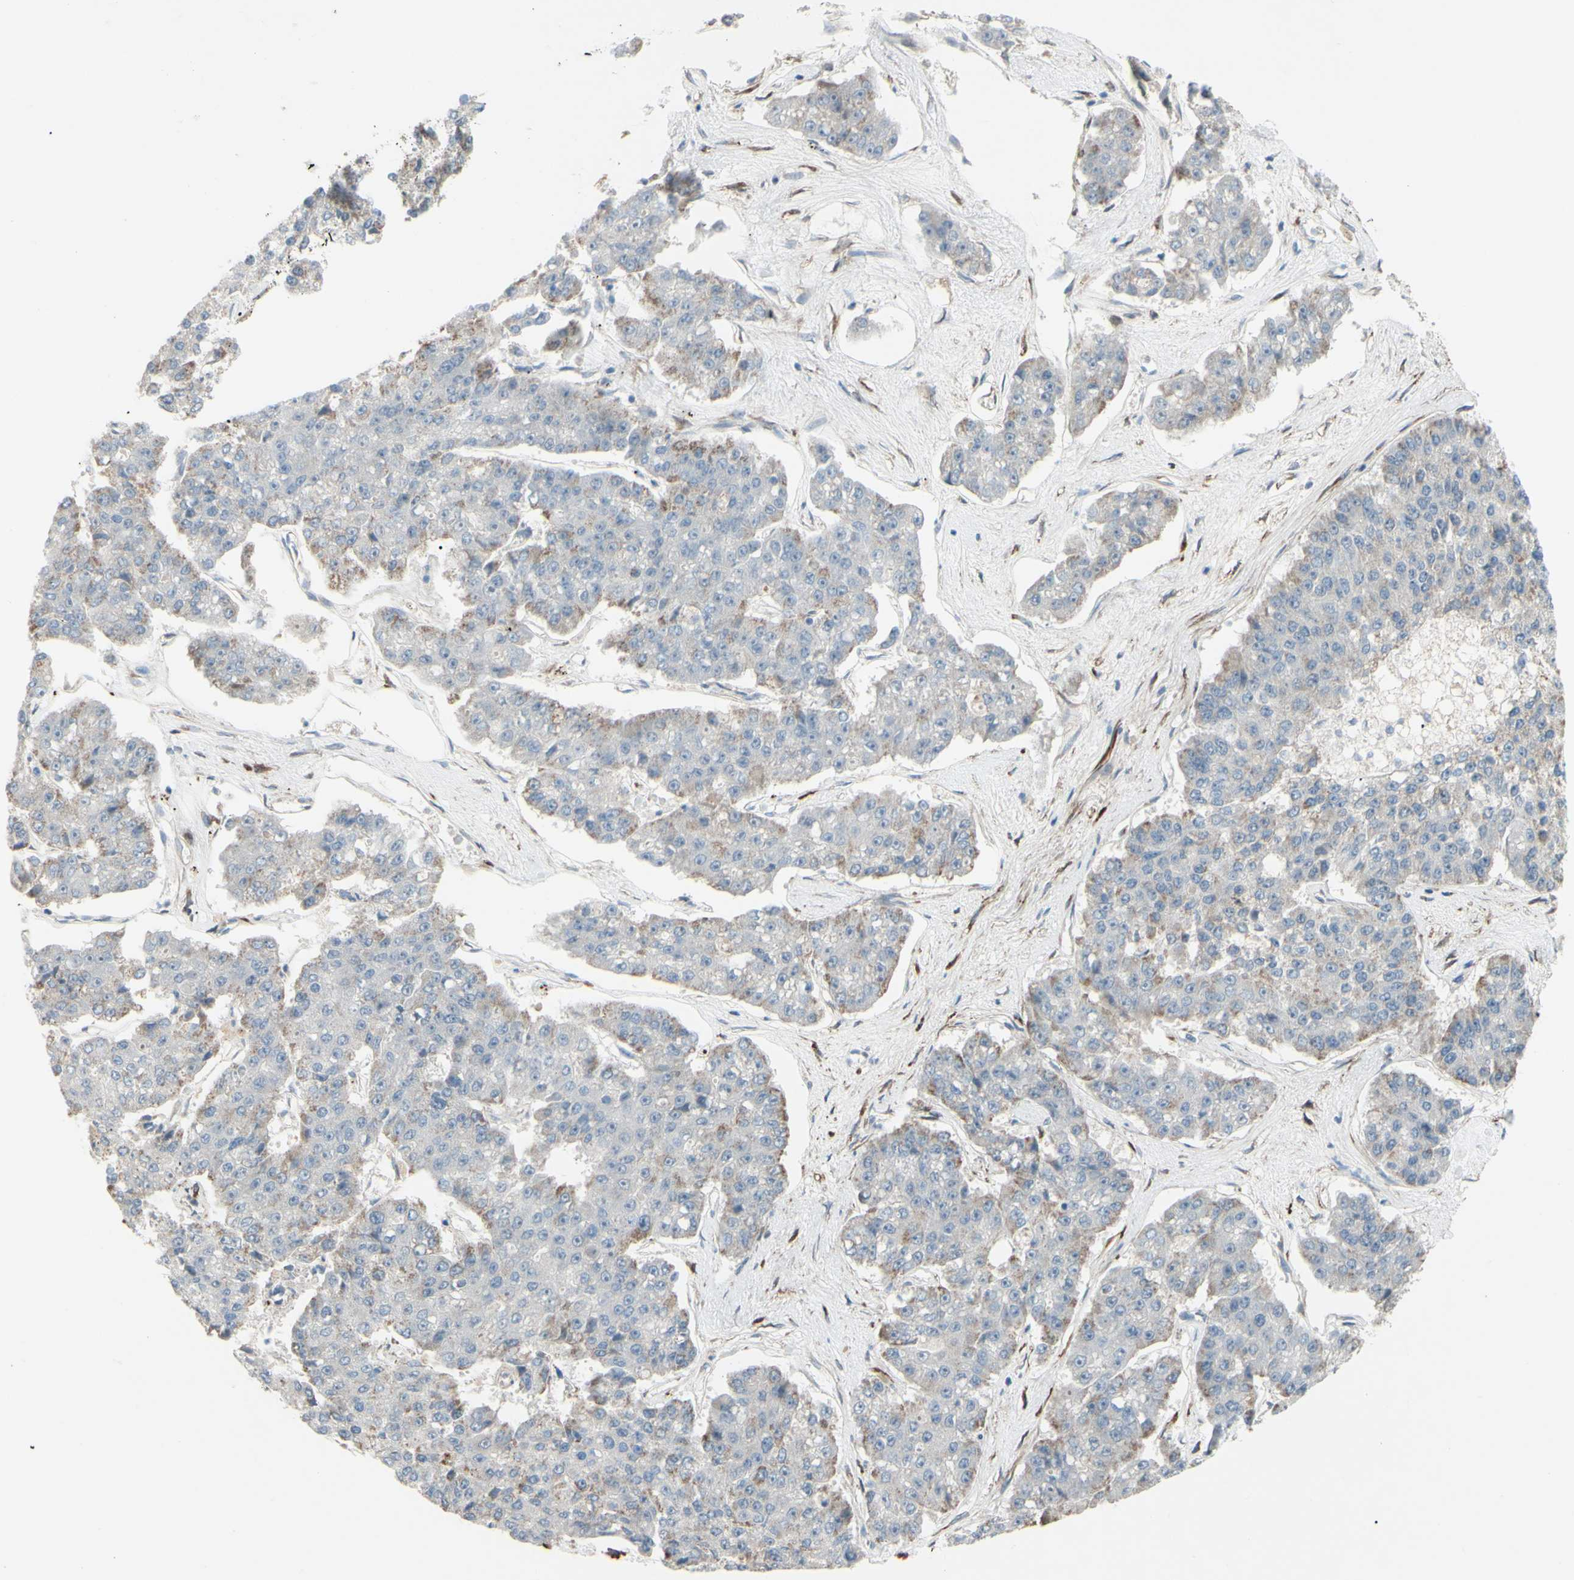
{"staining": {"intensity": "weak", "quantity": "<25%", "location": "cytoplasmic/membranous"}, "tissue": "pancreatic cancer", "cell_type": "Tumor cells", "image_type": "cancer", "snomed": [{"axis": "morphology", "description": "Adenocarcinoma, NOS"}, {"axis": "topography", "description": "Pancreas"}], "caption": "Pancreatic cancer stained for a protein using immunohistochemistry exhibits no positivity tumor cells.", "gene": "PRAF2", "patient": {"sex": "male", "age": 50}}